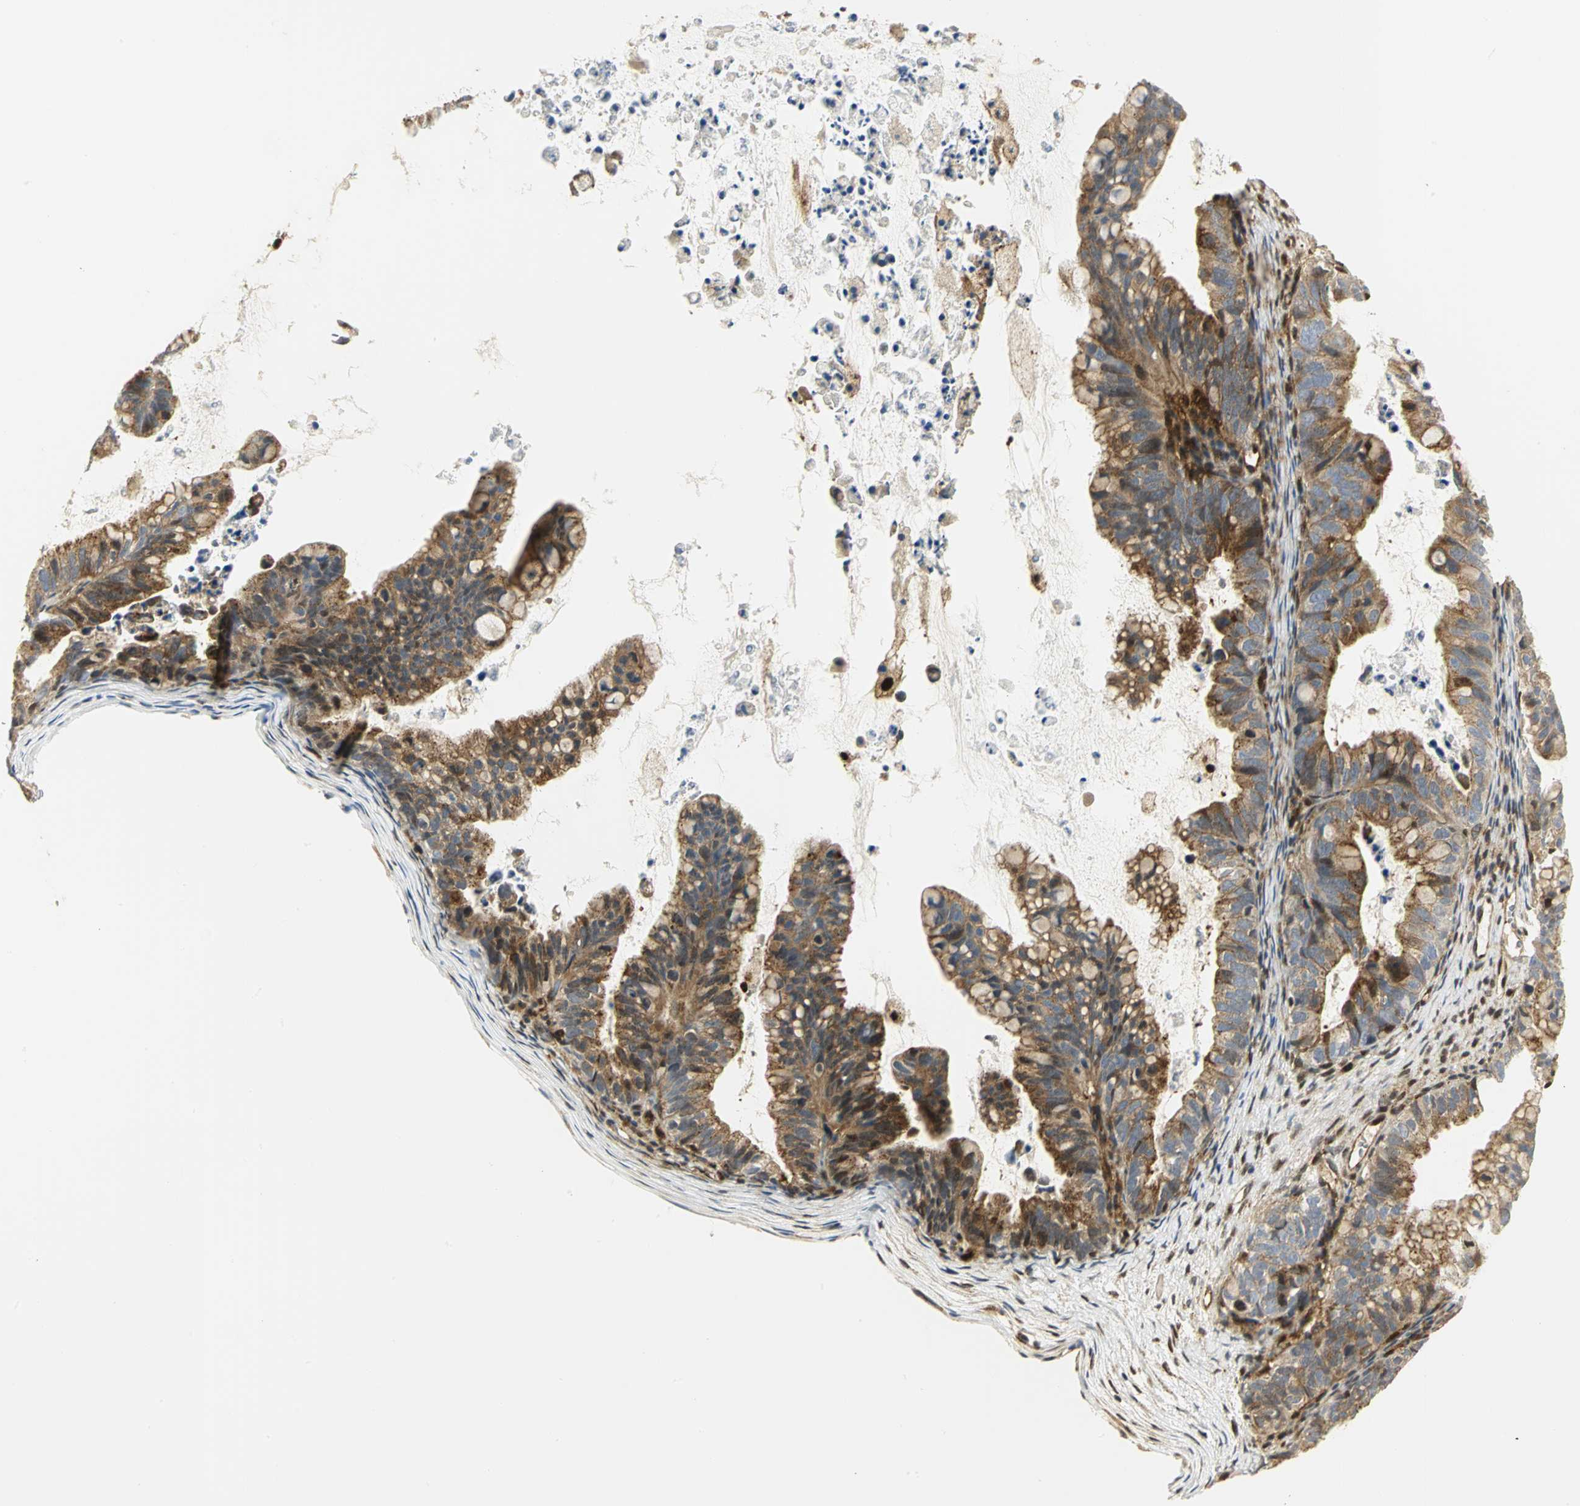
{"staining": {"intensity": "moderate", "quantity": ">75%", "location": "cytoplasmic/membranous"}, "tissue": "ovarian cancer", "cell_type": "Tumor cells", "image_type": "cancer", "snomed": [{"axis": "morphology", "description": "Cystadenocarcinoma, mucinous, NOS"}, {"axis": "topography", "description": "Ovary"}], "caption": "Ovarian cancer (mucinous cystadenocarcinoma) stained for a protein exhibits moderate cytoplasmic/membranous positivity in tumor cells. (IHC, brightfield microscopy, high magnification).", "gene": "EEA1", "patient": {"sex": "female", "age": 36}}